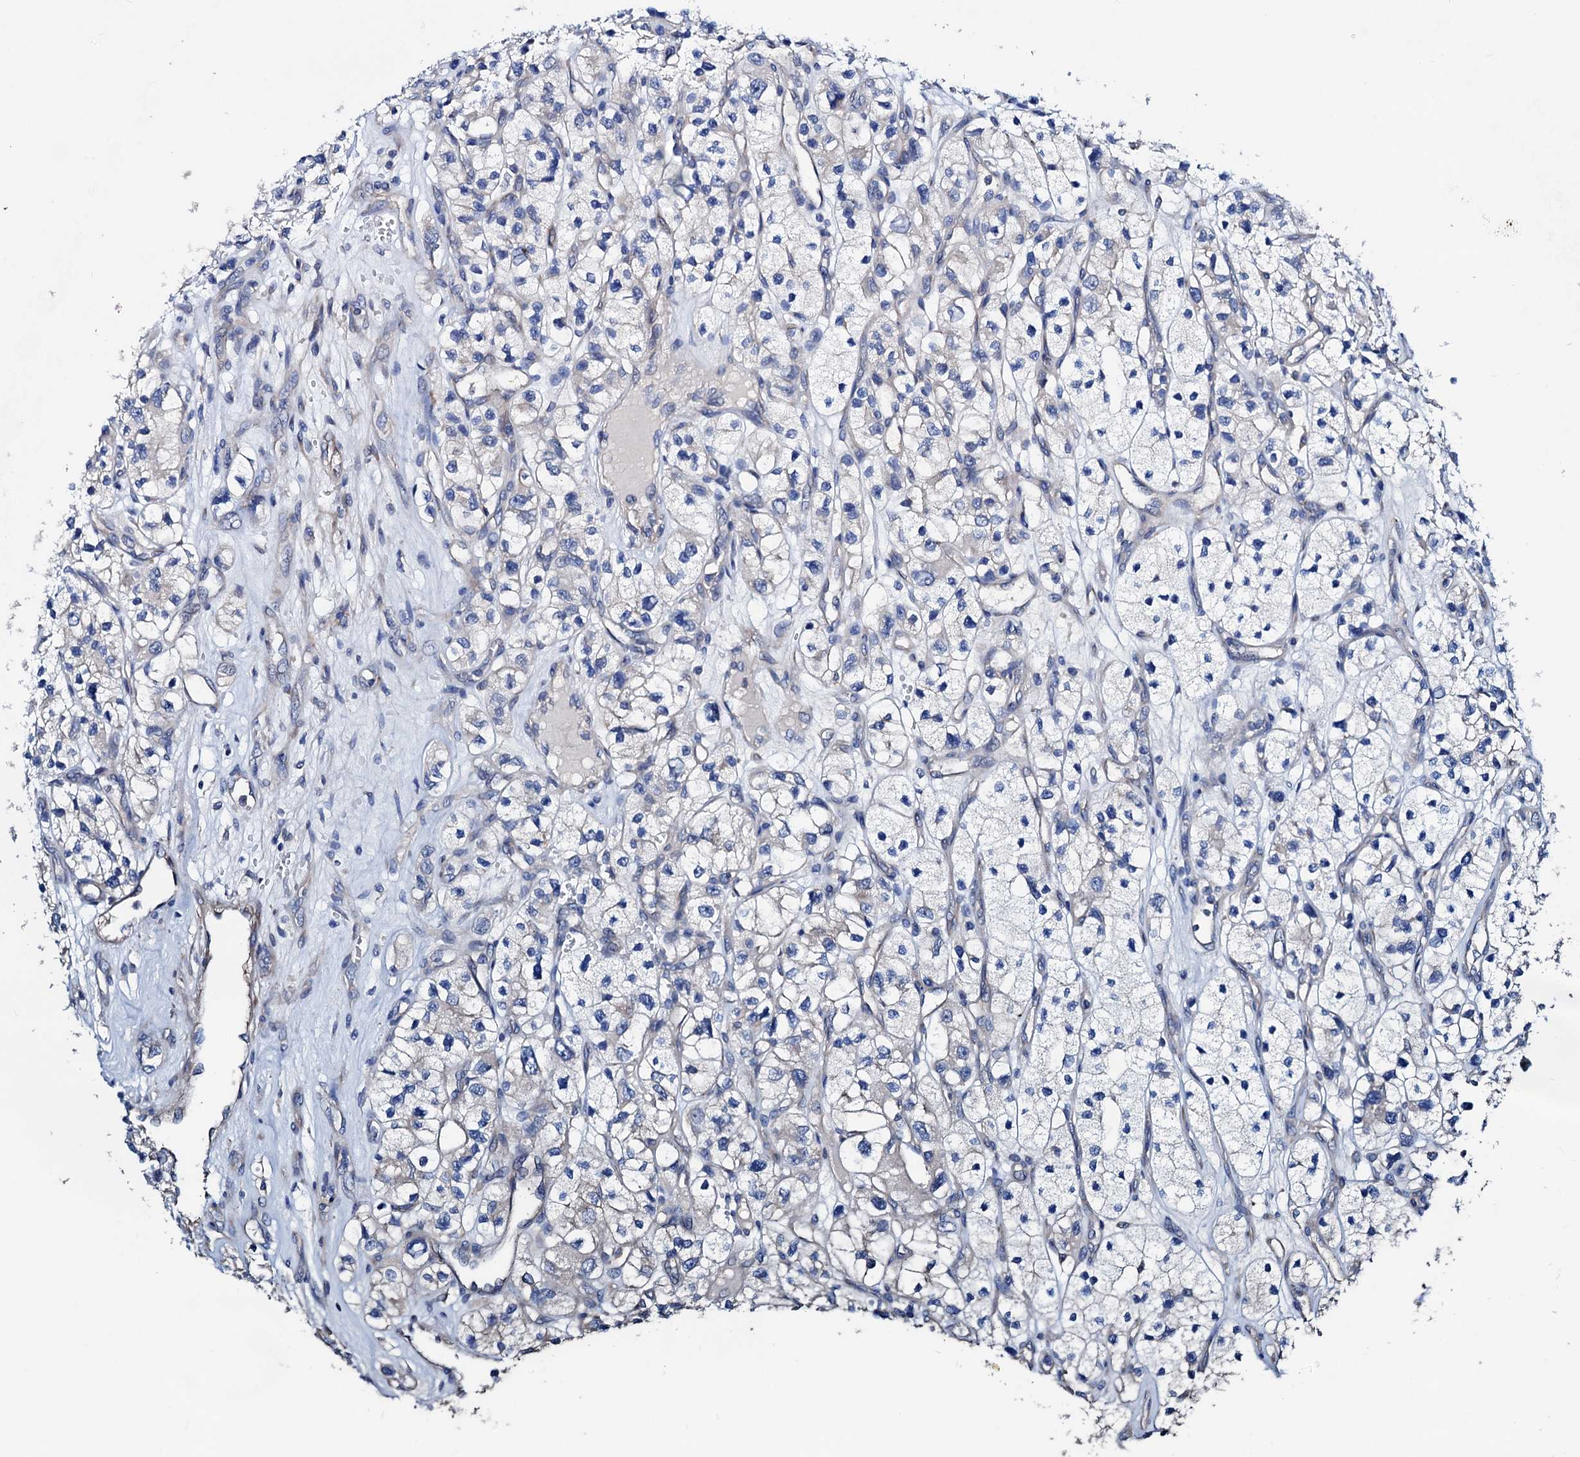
{"staining": {"intensity": "negative", "quantity": "none", "location": "none"}, "tissue": "renal cancer", "cell_type": "Tumor cells", "image_type": "cancer", "snomed": [{"axis": "morphology", "description": "Adenocarcinoma, NOS"}, {"axis": "topography", "description": "Kidney"}], "caption": "High power microscopy image of an IHC photomicrograph of renal adenocarcinoma, revealing no significant positivity in tumor cells. (DAB (3,3'-diaminobenzidine) IHC, high magnification).", "gene": "AKAP11", "patient": {"sex": "female", "age": 57}}